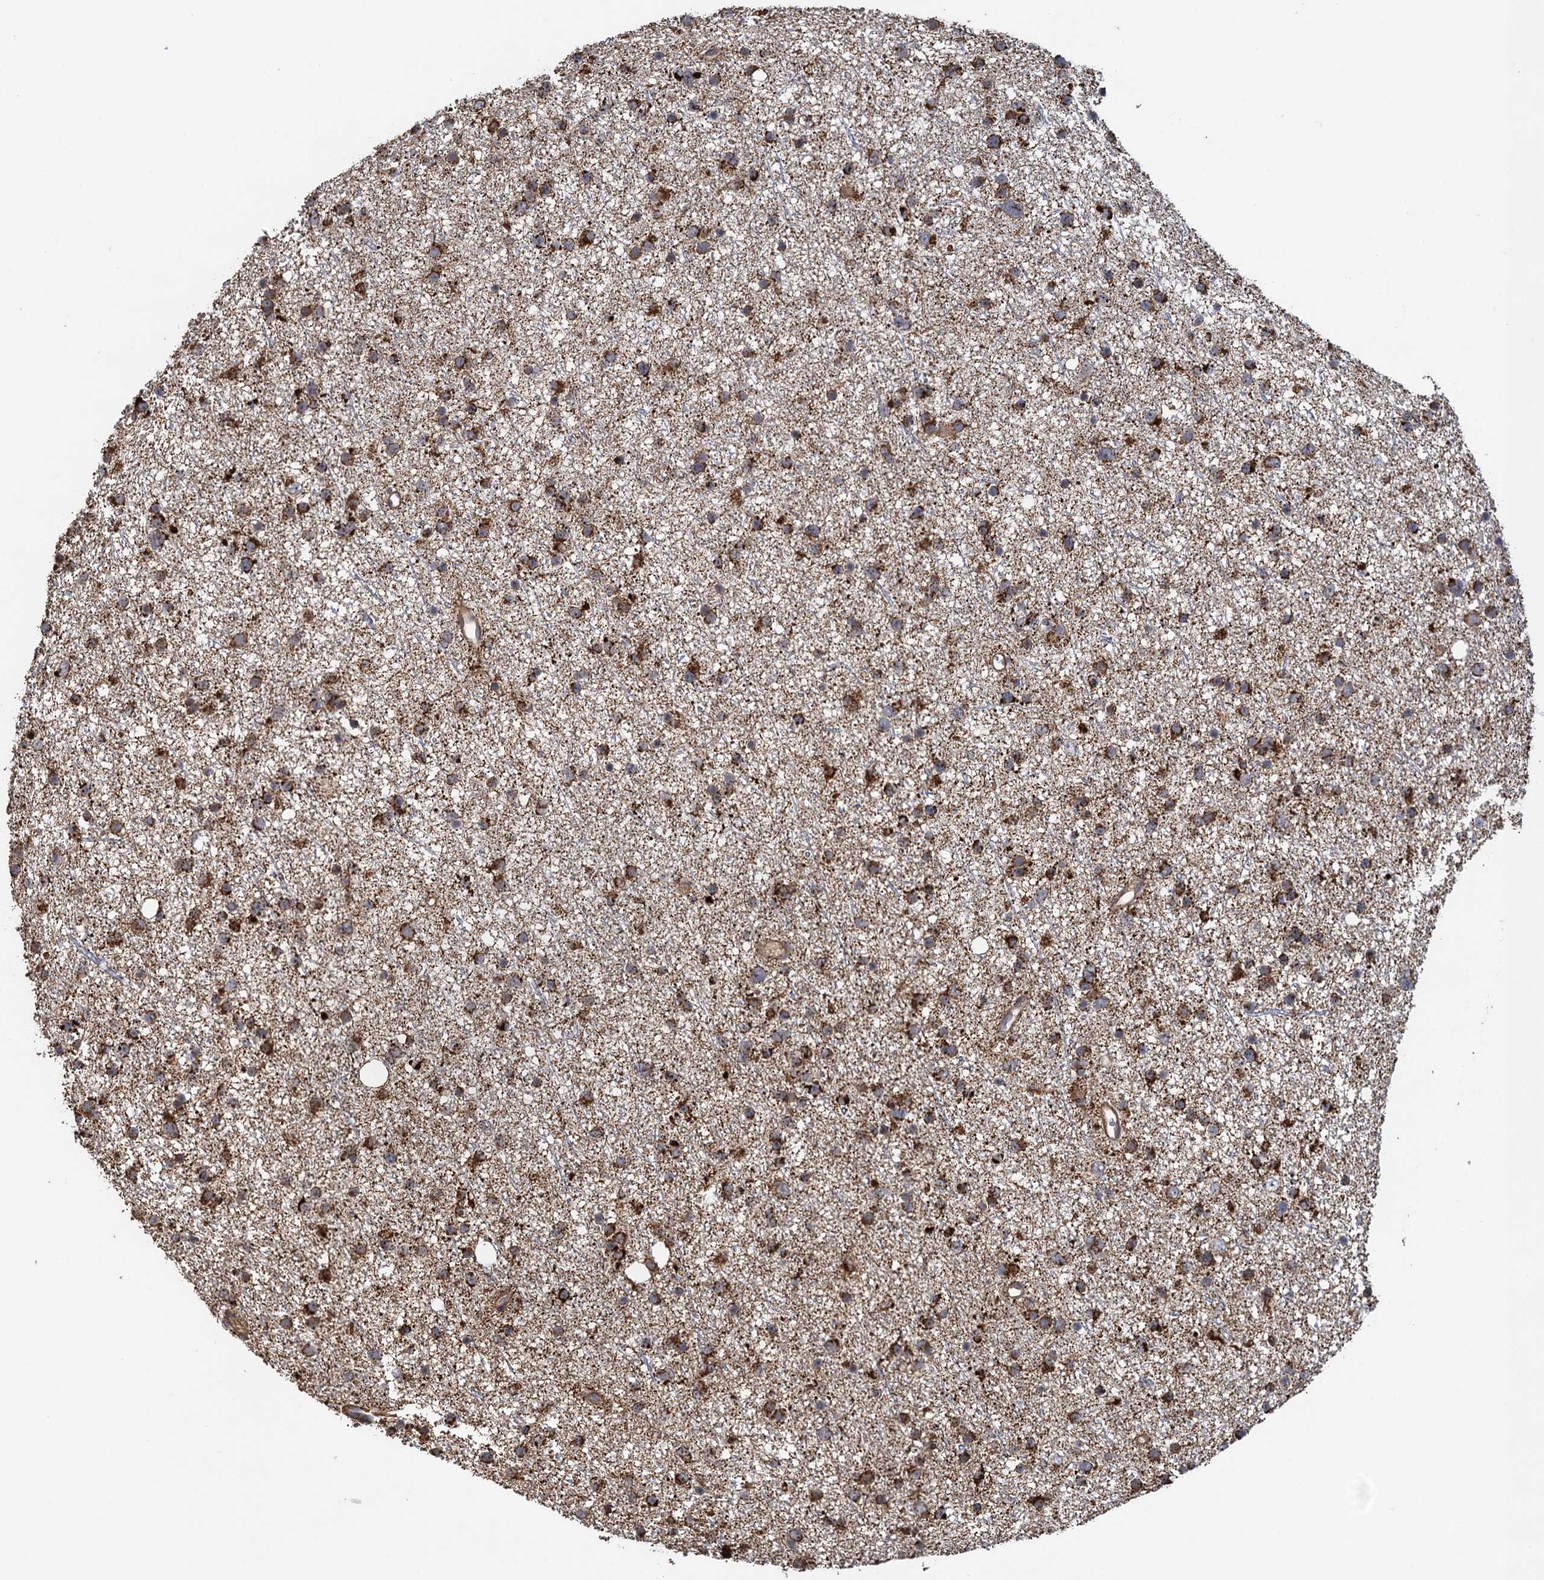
{"staining": {"intensity": "strong", "quantity": ">75%", "location": "cytoplasmic/membranous"}, "tissue": "glioma", "cell_type": "Tumor cells", "image_type": "cancer", "snomed": [{"axis": "morphology", "description": "Glioma, malignant, Low grade"}, {"axis": "topography", "description": "Cerebral cortex"}], "caption": "Malignant glioma (low-grade) stained with a protein marker demonstrates strong staining in tumor cells.", "gene": "GCSH", "patient": {"sex": "female", "age": 39}}